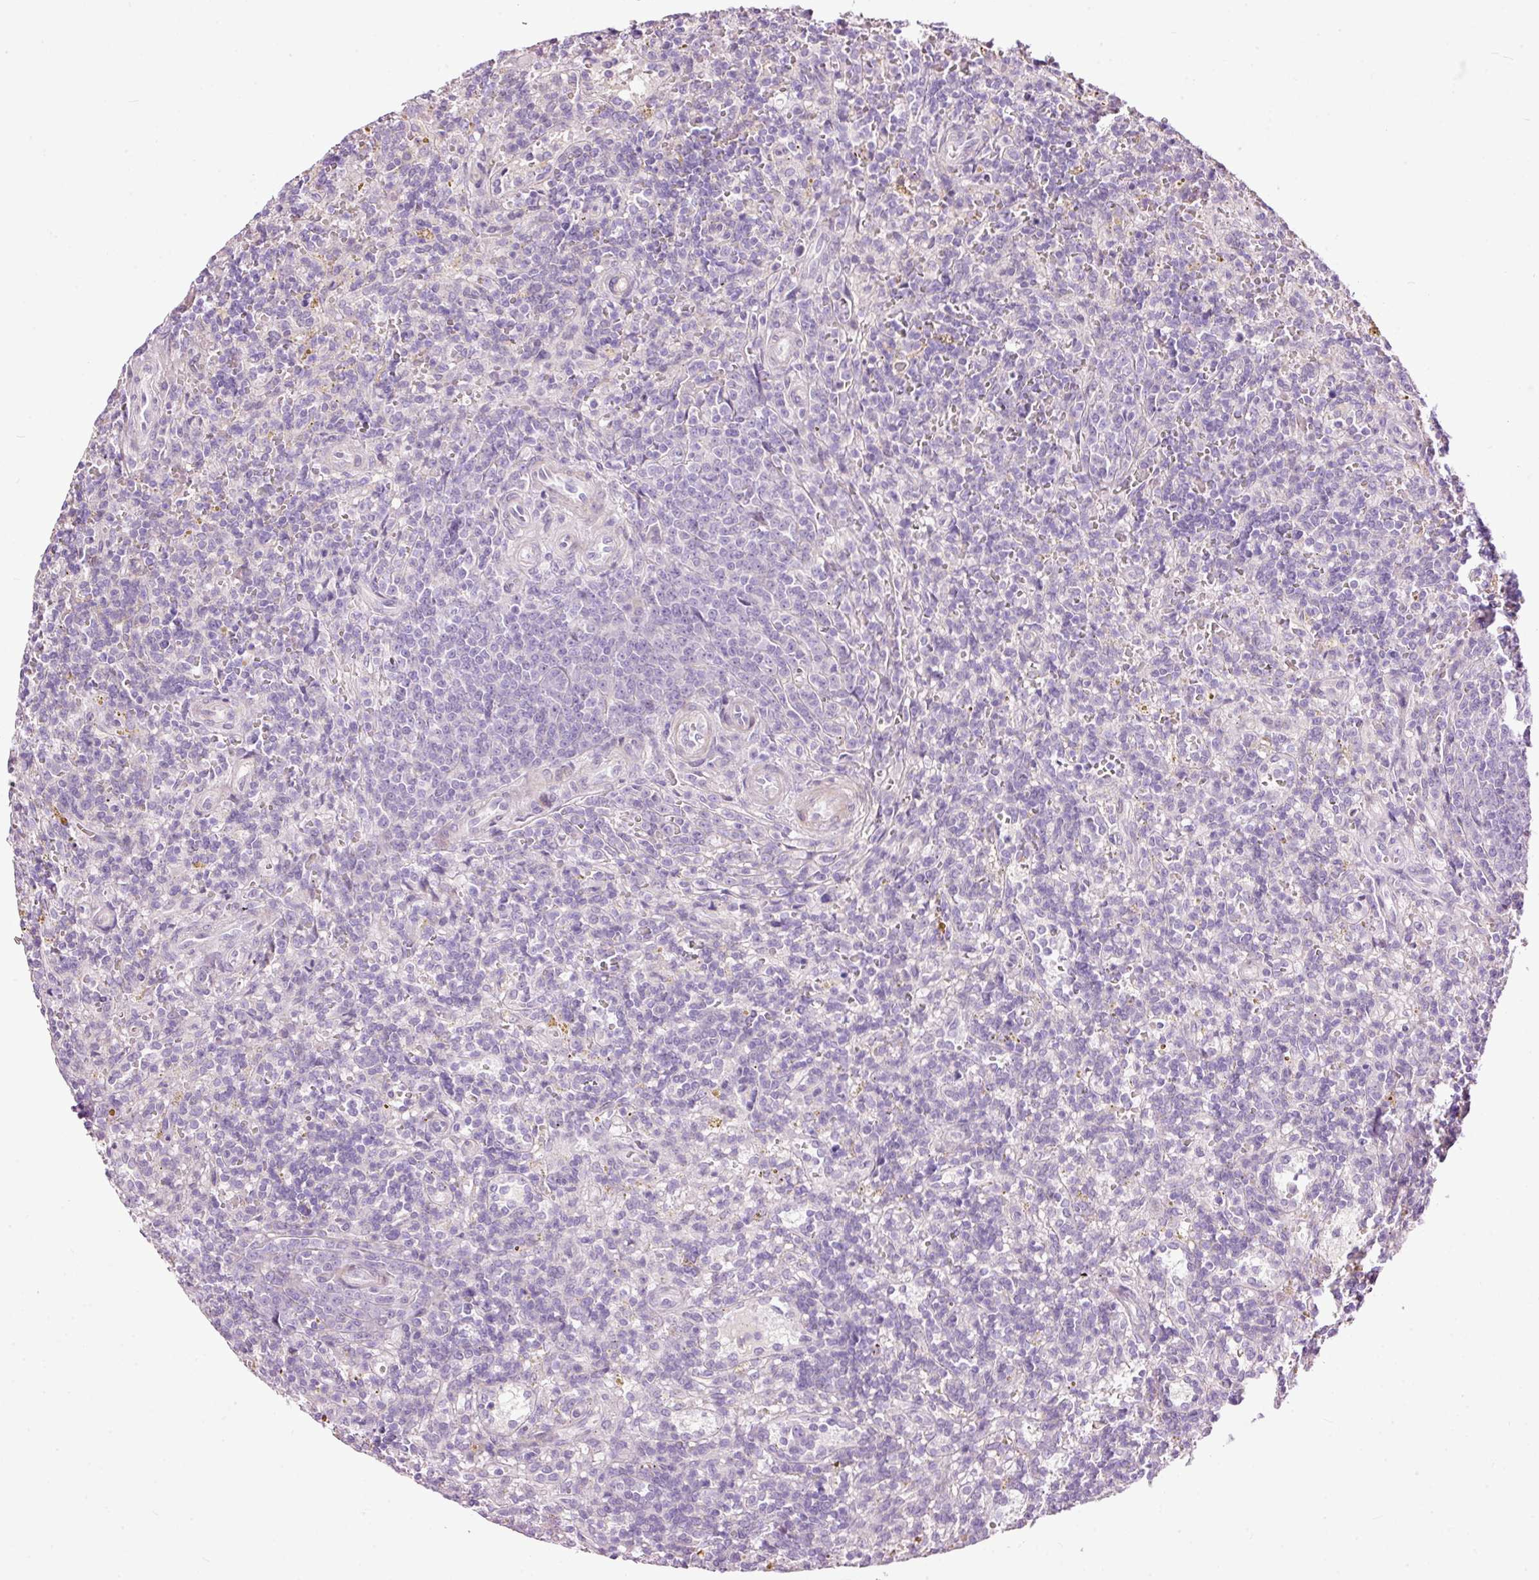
{"staining": {"intensity": "negative", "quantity": "none", "location": "none"}, "tissue": "lymphoma", "cell_type": "Tumor cells", "image_type": "cancer", "snomed": [{"axis": "morphology", "description": "Malignant lymphoma, non-Hodgkin's type, Low grade"}, {"axis": "topography", "description": "Spleen"}], "caption": "Immunohistochemistry (IHC) photomicrograph of neoplastic tissue: lymphoma stained with DAB shows no significant protein positivity in tumor cells. Nuclei are stained in blue.", "gene": "FCRL4", "patient": {"sex": "male", "age": 67}}